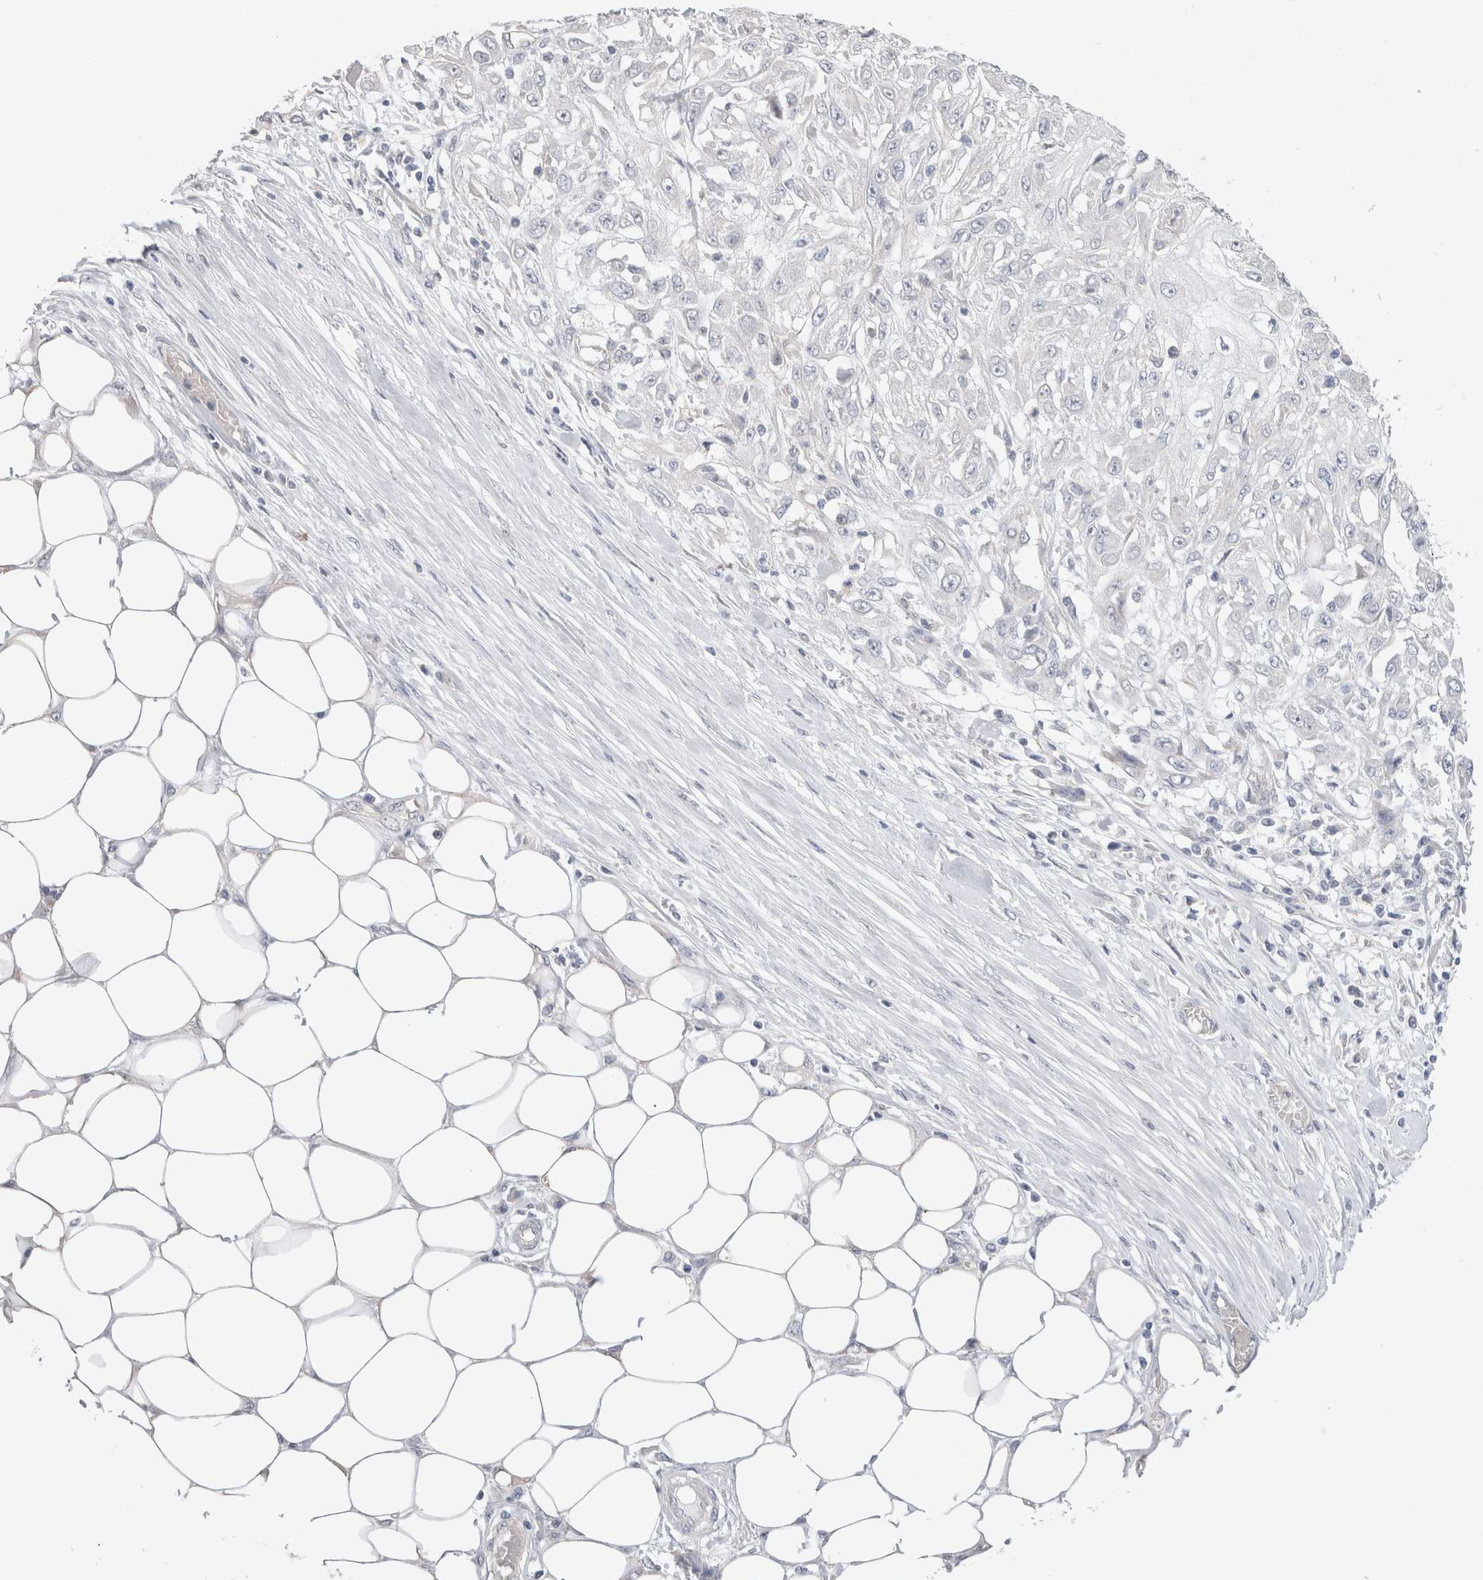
{"staining": {"intensity": "negative", "quantity": "none", "location": "none"}, "tissue": "skin cancer", "cell_type": "Tumor cells", "image_type": "cancer", "snomed": [{"axis": "morphology", "description": "Squamous cell carcinoma, NOS"}, {"axis": "morphology", "description": "Squamous cell carcinoma, metastatic, NOS"}, {"axis": "topography", "description": "Skin"}, {"axis": "topography", "description": "Lymph node"}], "caption": "There is no significant positivity in tumor cells of skin squamous cell carcinoma. (Brightfield microscopy of DAB (3,3'-diaminobenzidine) immunohistochemistry (IHC) at high magnification).", "gene": "DMD", "patient": {"sex": "male", "age": 75}}